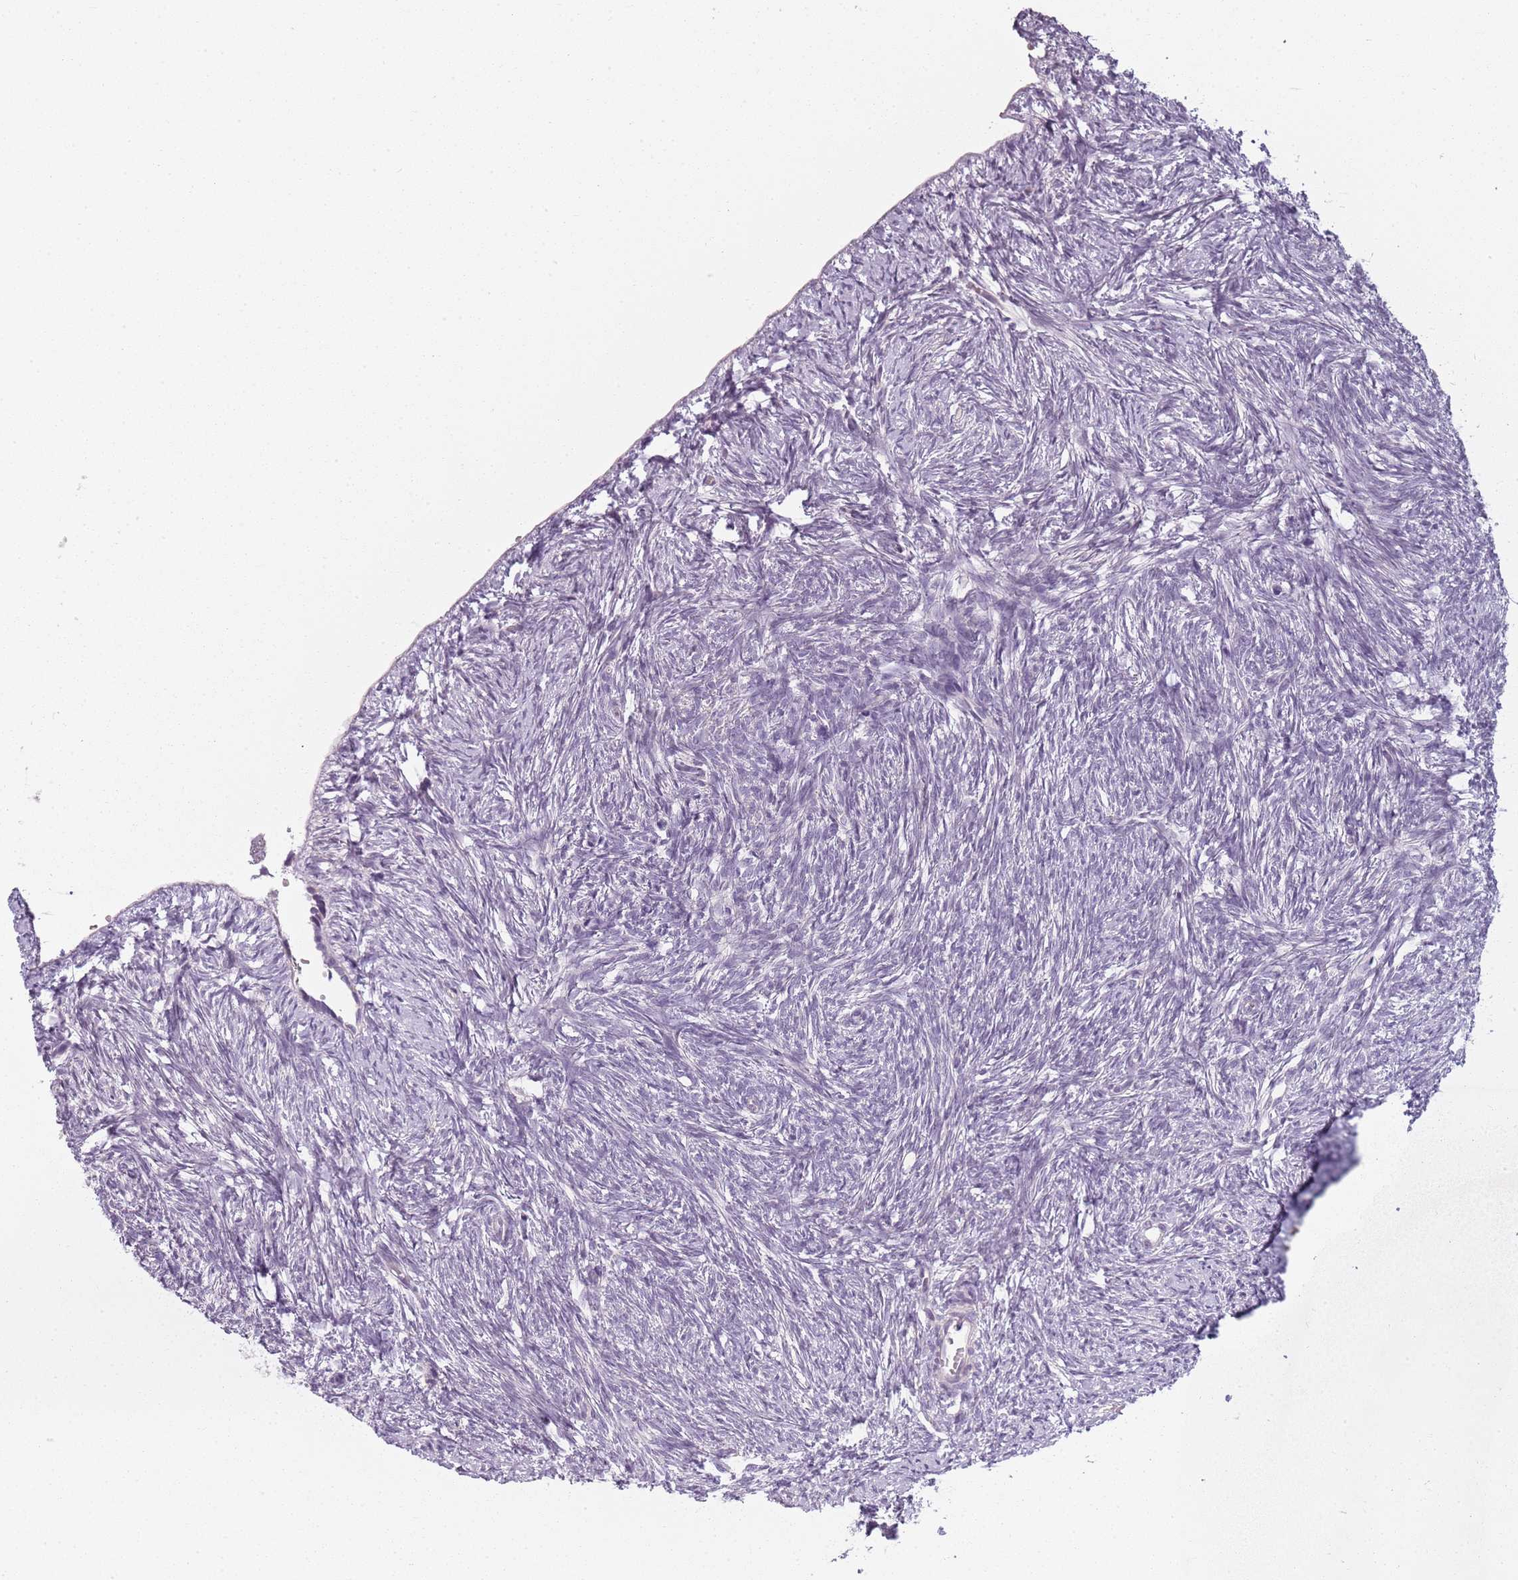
{"staining": {"intensity": "negative", "quantity": "none", "location": "none"}, "tissue": "ovary", "cell_type": "Follicle cells", "image_type": "normal", "snomed": [{"axis": "morphology", "description": "Normal tissue, NOS"}, {"axis": "topography", "description": "Ovary"}], "caption": "Immunohistochemistry (IHC) image of unremarkable ovary stained for a protein (brown), which demonstrates no staining in follicle cells. Nuclei are stained in blue.", "gene": "CC2D2B", "patient": {"sex": "female", "age": 51}}